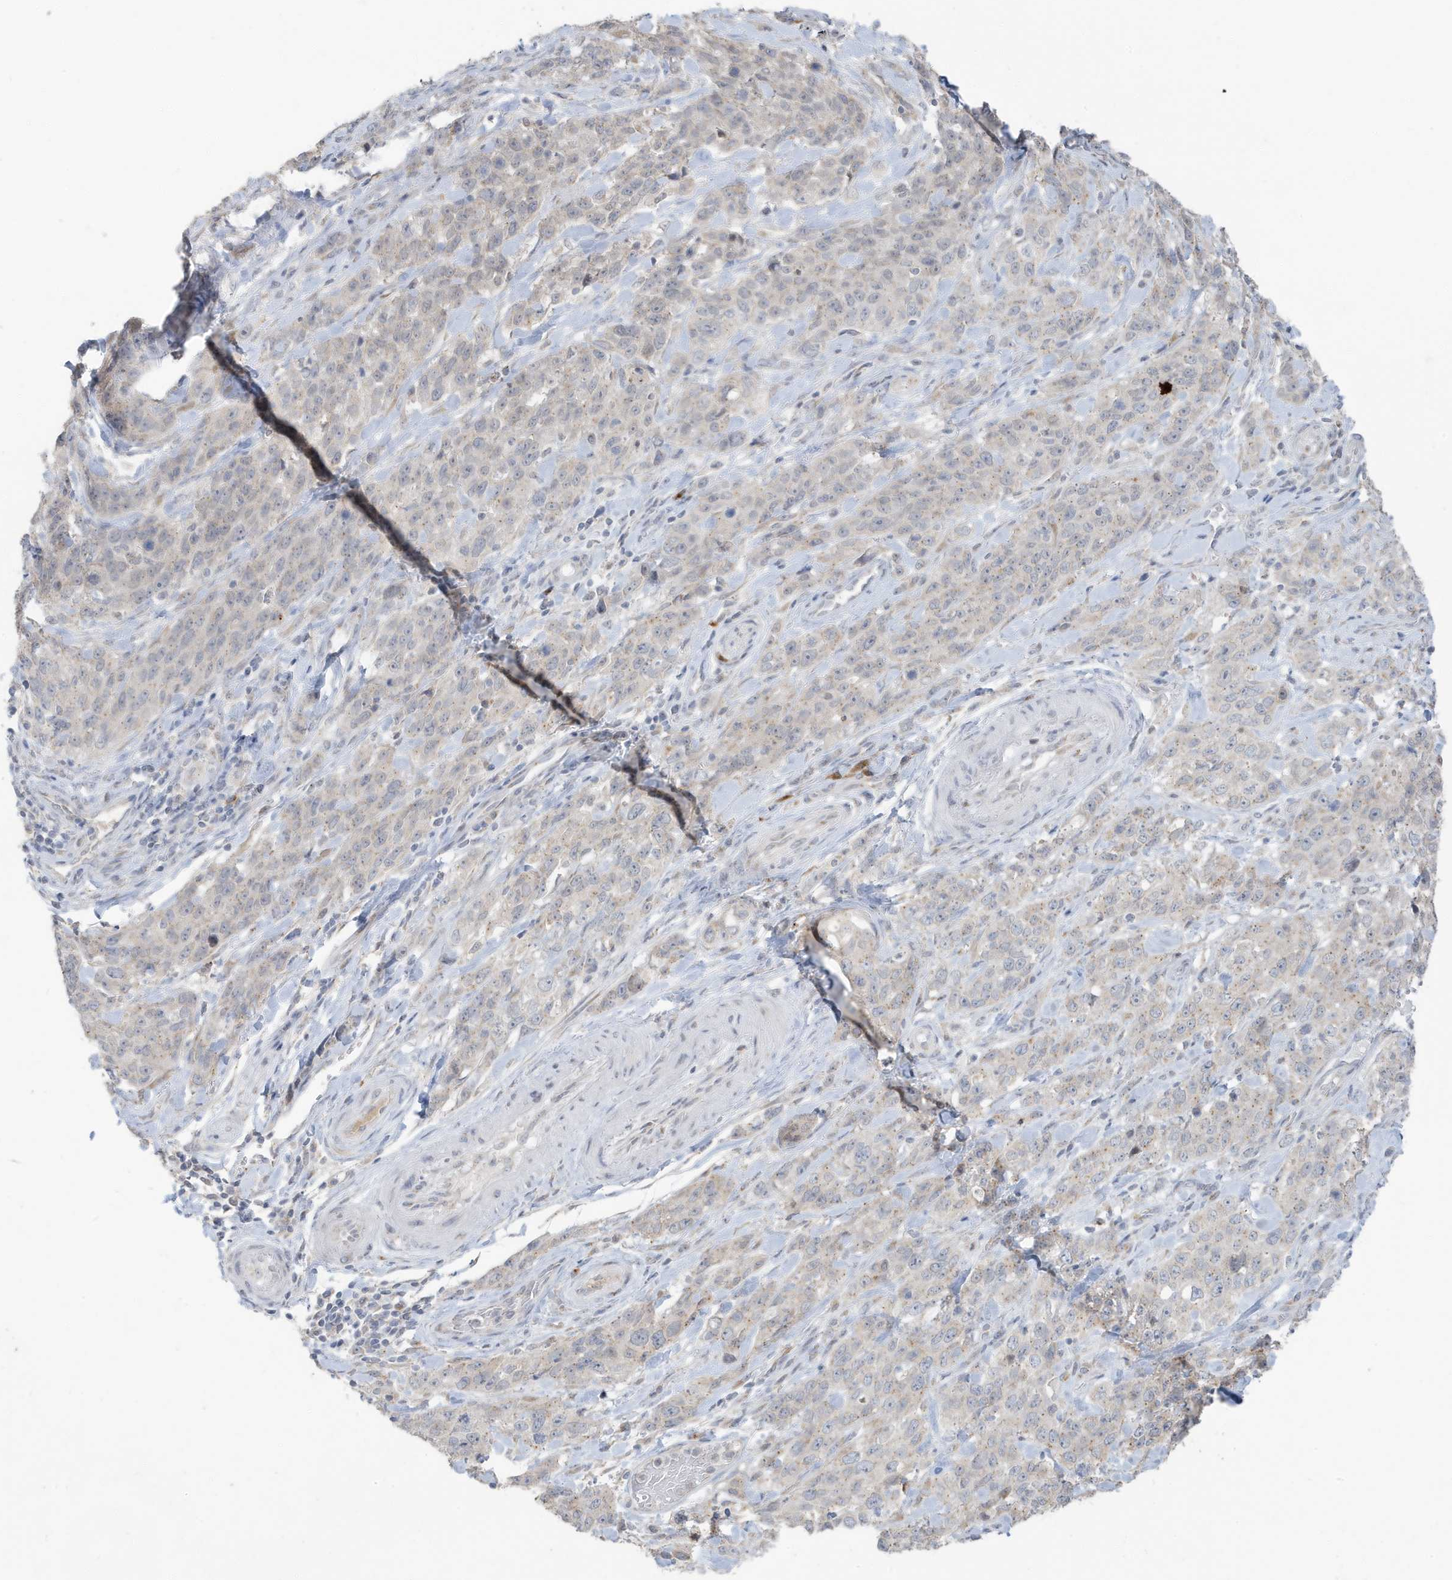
{"staining": {"intensity": "weak", "quantity": "<25%", "location": "cytoplasmic/membranous"}, "tissue": "stomach cancer", "cell_type": "Tumor cells", "image_type": "cancer", "snomed": [{"axis": "morphology", "description": "Normal tissue, NOS"}, {"axis": "morphology", "description": "Adenocarcinoma, NOS"}, {"axis": "topography", "description": "Lymph node"}, {"axis": "topography", "description": "Stomach"}], "caption": "Immunohistochemical staining of adenocarcinoma (stomach) shows no significant positivity in tumor cells.", "gene": "RER1", "patient": {"sex": "male", "age": 48}}